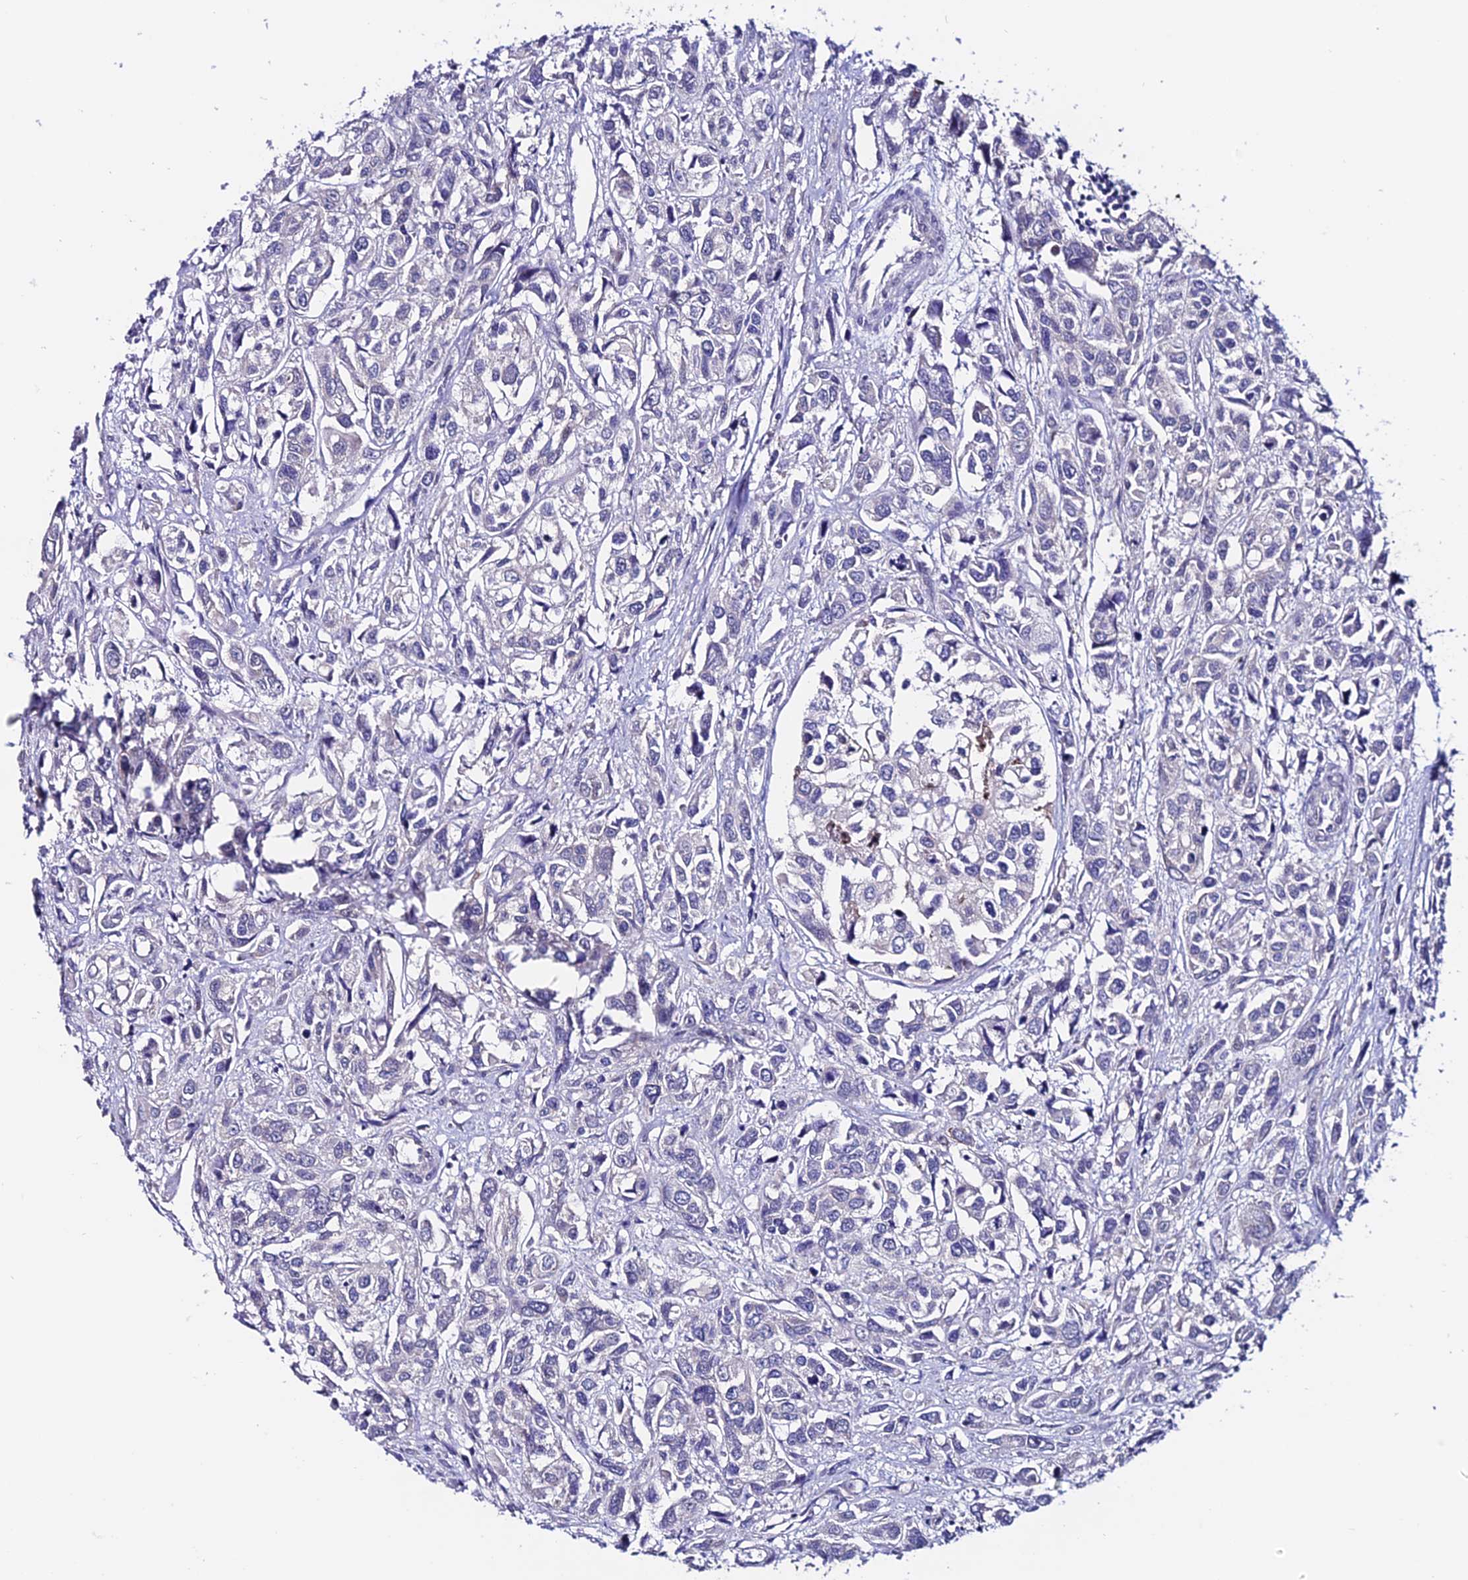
{"staining": {"intensity": "negative", "quantity": "none", "location": "none"}, "tissue": "urothelial cancer", "cell_type": "Tumor cells", "image_type": "cancer", "snomed": [{"axis": "morphology", "description": "Urothelial carcinoma, High grade"}, {"axis": "topography", "description": "Urinary bladder"}], "caption": "Immunohistochemical staining of urothelial cancer exhibits no significant staining in tumor cells.", "gene": "FZD8", "patient": {"sex": "male", "age": 67}}